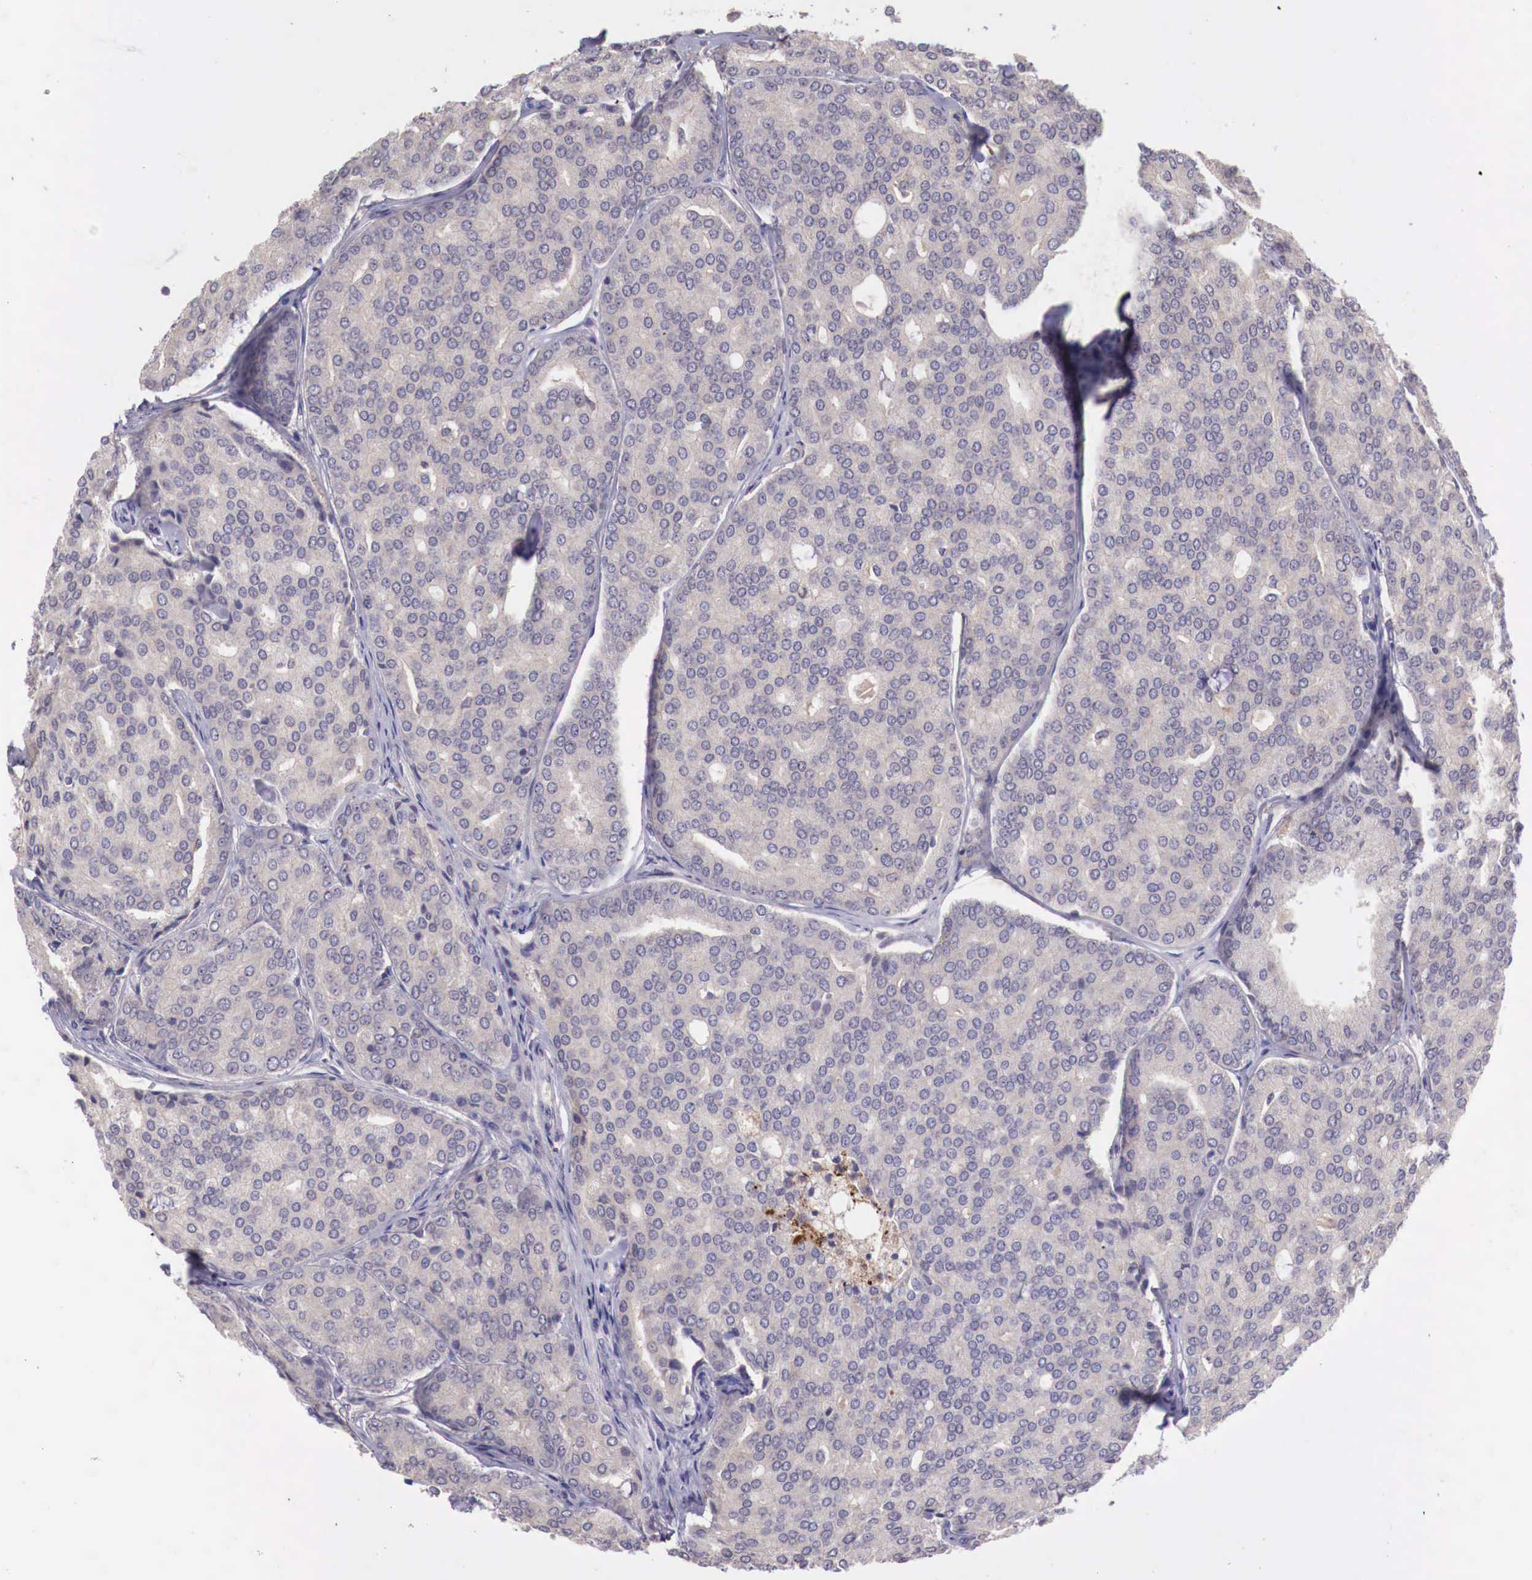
{"staining": {"intensity": "weak", "quantity": ">75%", "location": "cytoplasmic/membranous"}, "tissue": "prostate cancer", "cell_type": "Tumor cells", "image_type": "cancer", "snomed": [{"axis": "morphology", "description": "Adenocarcinoma, High grade"}, {"axis": "topography", "description": "Prostate"}], "caption": "This is an image of immunohistochemistry staining of prostate adenocarcinoma (high-grade), which shows weak positivity in the cytoplasmic/membranous of tumor cells.", "gene": "GAB2", "patient": {"sex": "male", "age": 64}}